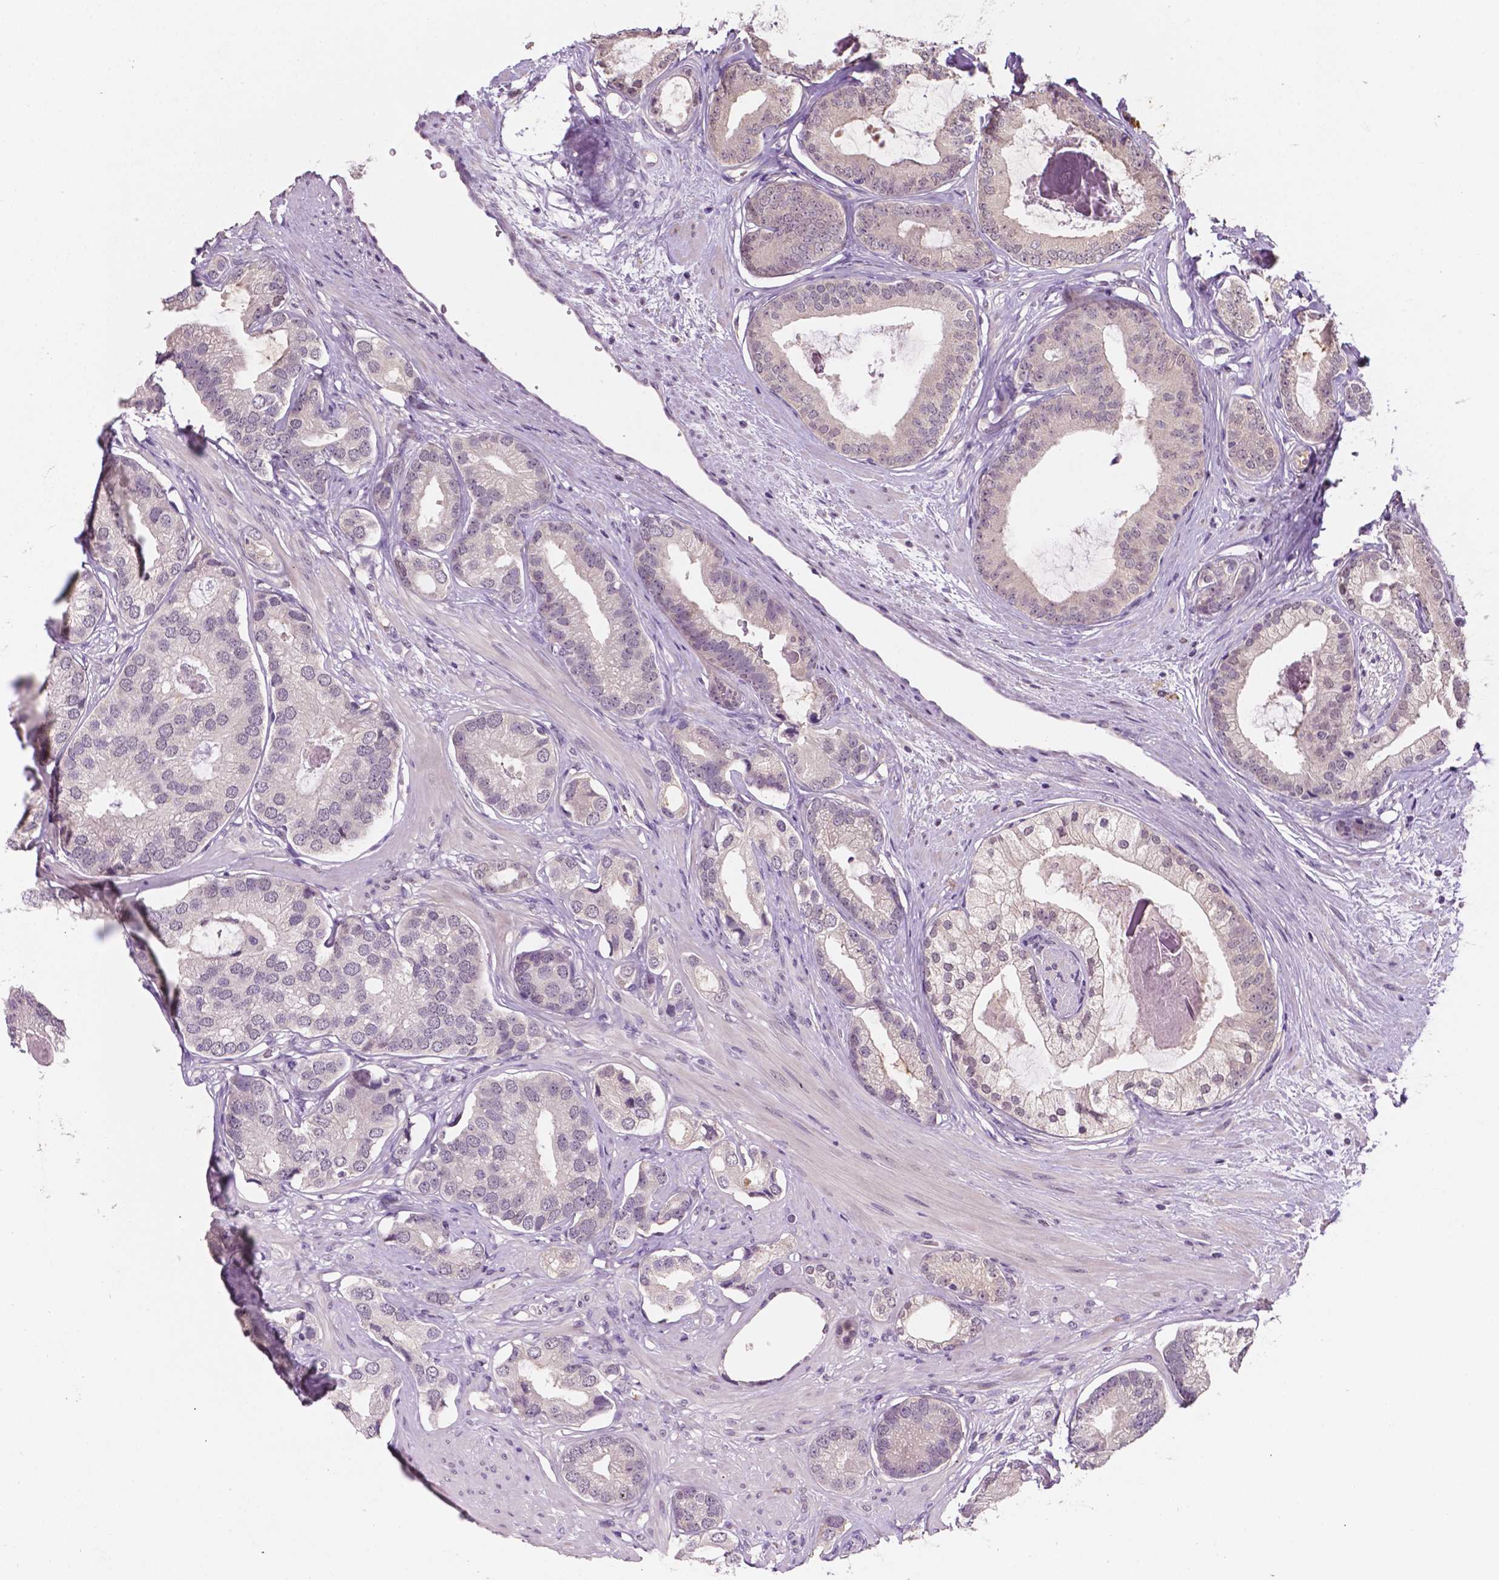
{"staining": {"intensity": "negative", "quantity": "none", "location": "none"}, "tissue": "prostate cancer", "cell_type": "Tumor cells", "image_type": "cancer", "snomed": [{"axis": "morphology", "description": "Adenocarcinoma, Low grade"}, {"axis": "topography", "description": "Prostate"}], "caption": "There is no significant positivity in tumor cells of prostate cancer (low-grade adenocarcinoma).", "gene": "MROH6", "patient": {"sex": "male", "age": 61}}